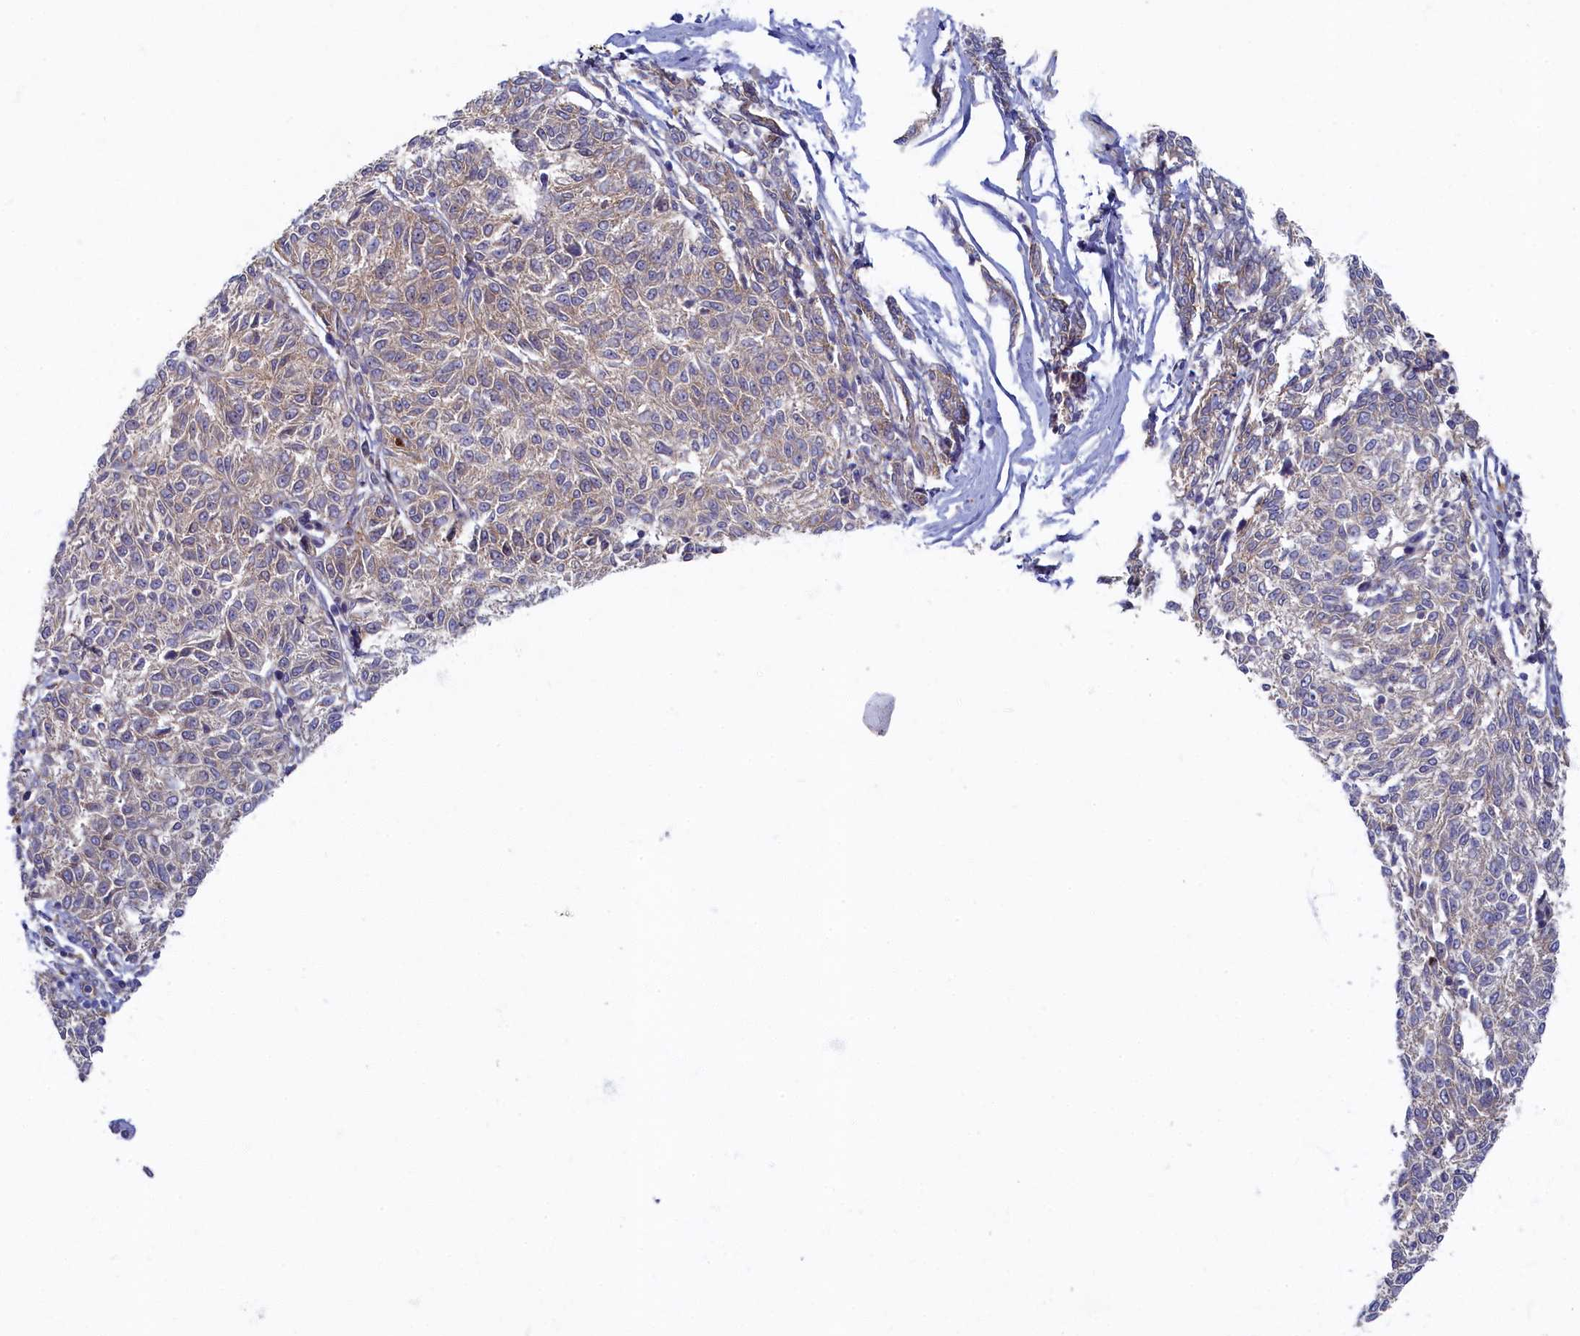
{"staining": {"intensity": "weak", "quantity": "<25%", "location": "cytoplasmic/membranous"}, "tissue": "melanoma", "cell_type": "Tumor cells", "image_type": "cancer", "snomed": [{"axis": "morphology", "description": "Malignant melanoma, NOS"}, {"axis": "topography", "description": "Skin"}], "caption": "An image of melanoma stained for a protein reveals no brown staining in tumor cells. Nuclei are stained in blue.", "gene": "PSMG2", "patient": {"sex": "female", "age": 72}}